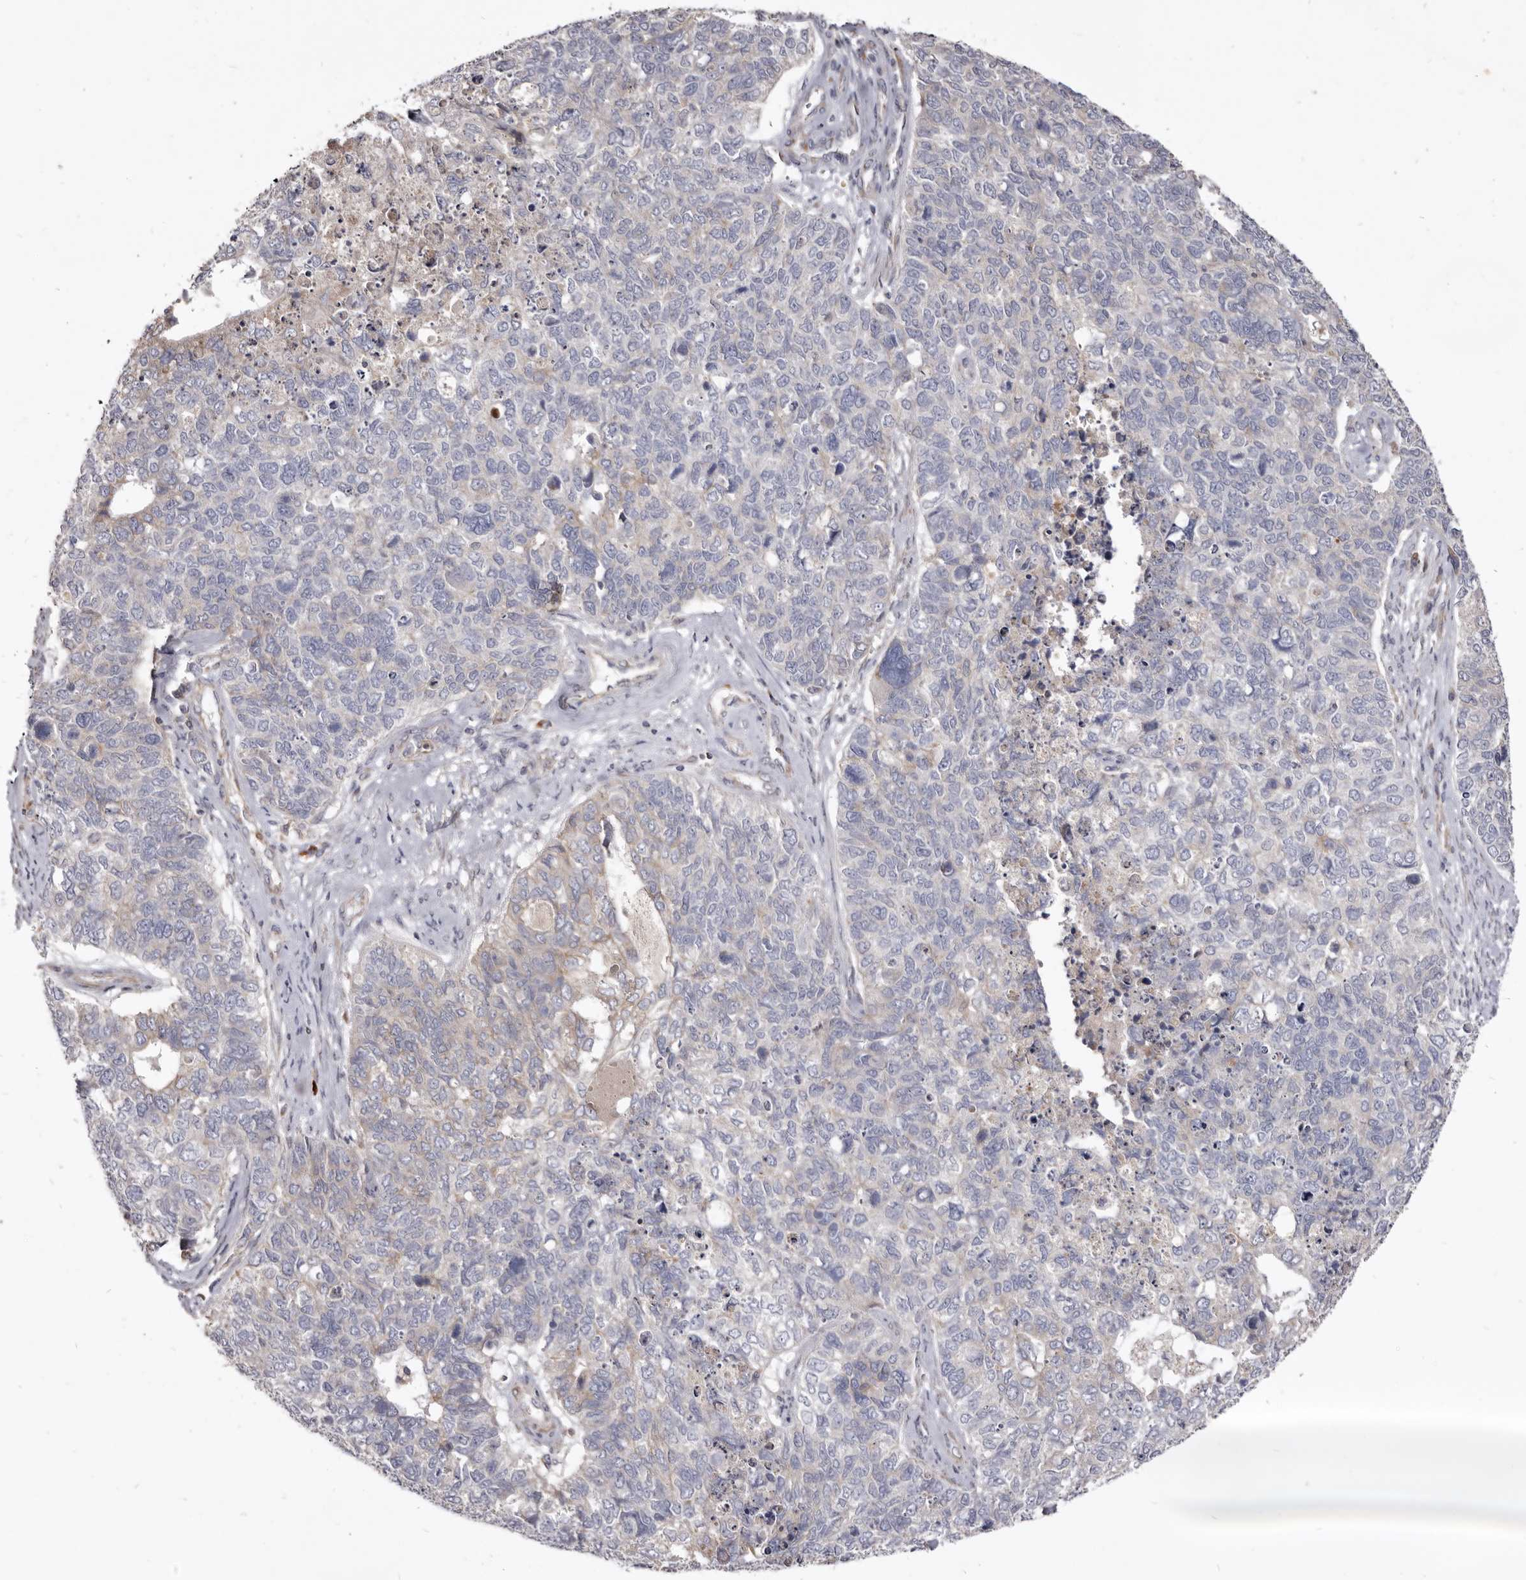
{"staining": {"intensity": "negative", "quantity": "none", "location": "none"}, "tissue": "cervical cancer", "cell_type": "Tumor cells", "image_type": "cancer", "snomed": [{"axis": "morphology", "description": "Squamous cell carcinoma, NOS"}, {"axis": "topography", "description": "Cervix"}], "caption": "The photomicrograph displays no staining of tumor cells in cervical squamous cell carcinoma.", "gene": "FAS", "patient": {"sex": "female", "age": 63}}